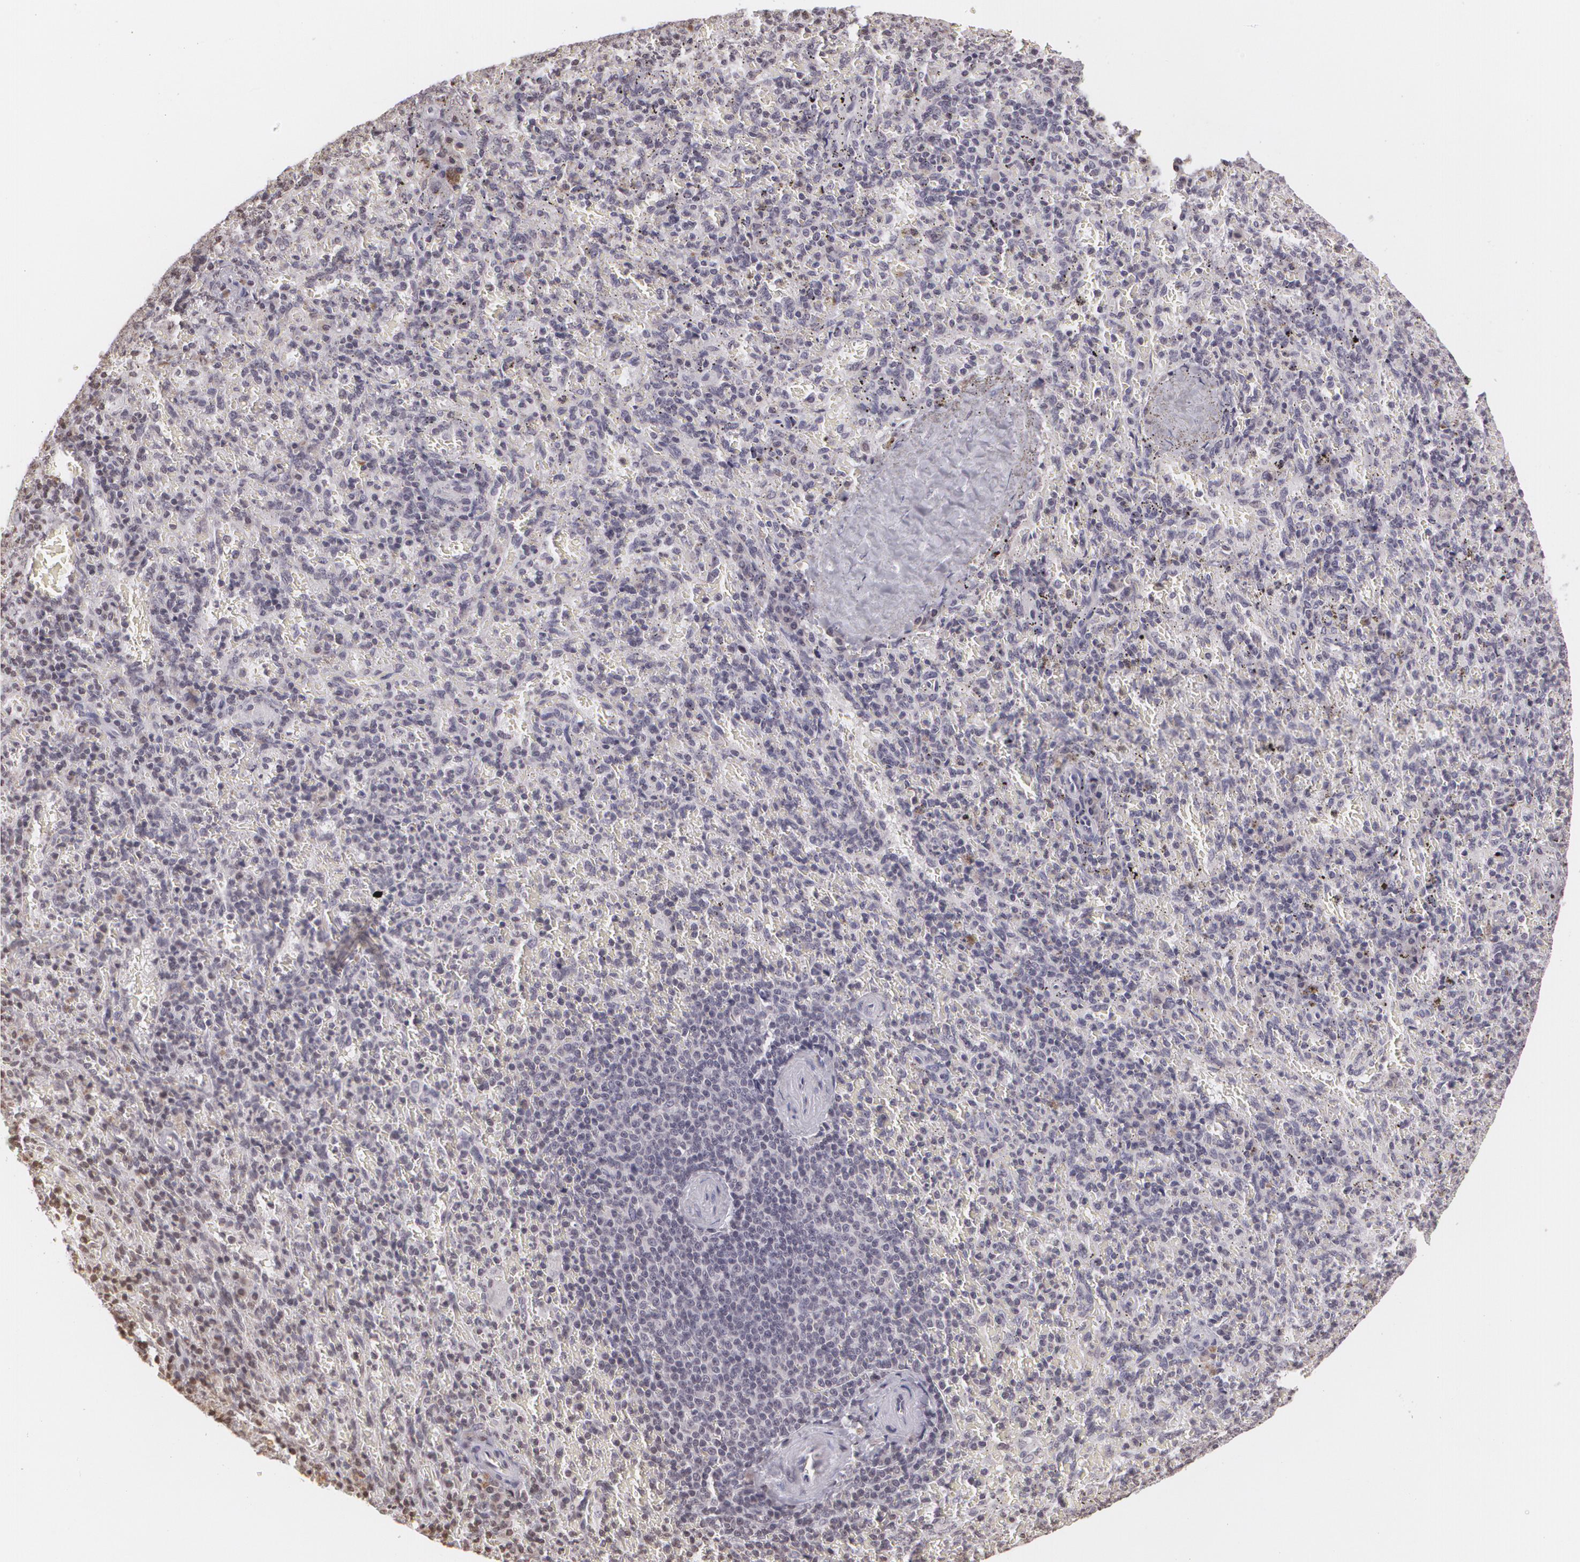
{"staining": {"intensity": "negative", "quantity": "none", "location": "none"}, "tissue": "spleen", "cell_type": "Cells in red pulp", "image_type": "normal", "snomed": [{"axis": "morphology", "description": "Normal tissue, NOS"}, {"axis": "topography", "description": "Spleen"}], "caption": "Immunohistochemistry of benign human spleen shows no staining in cells in red pulp. (IHC, brightfield microscopy, high magnification).", "gene": "MUC1", "patient": {"sex": "female", "age": 50}}